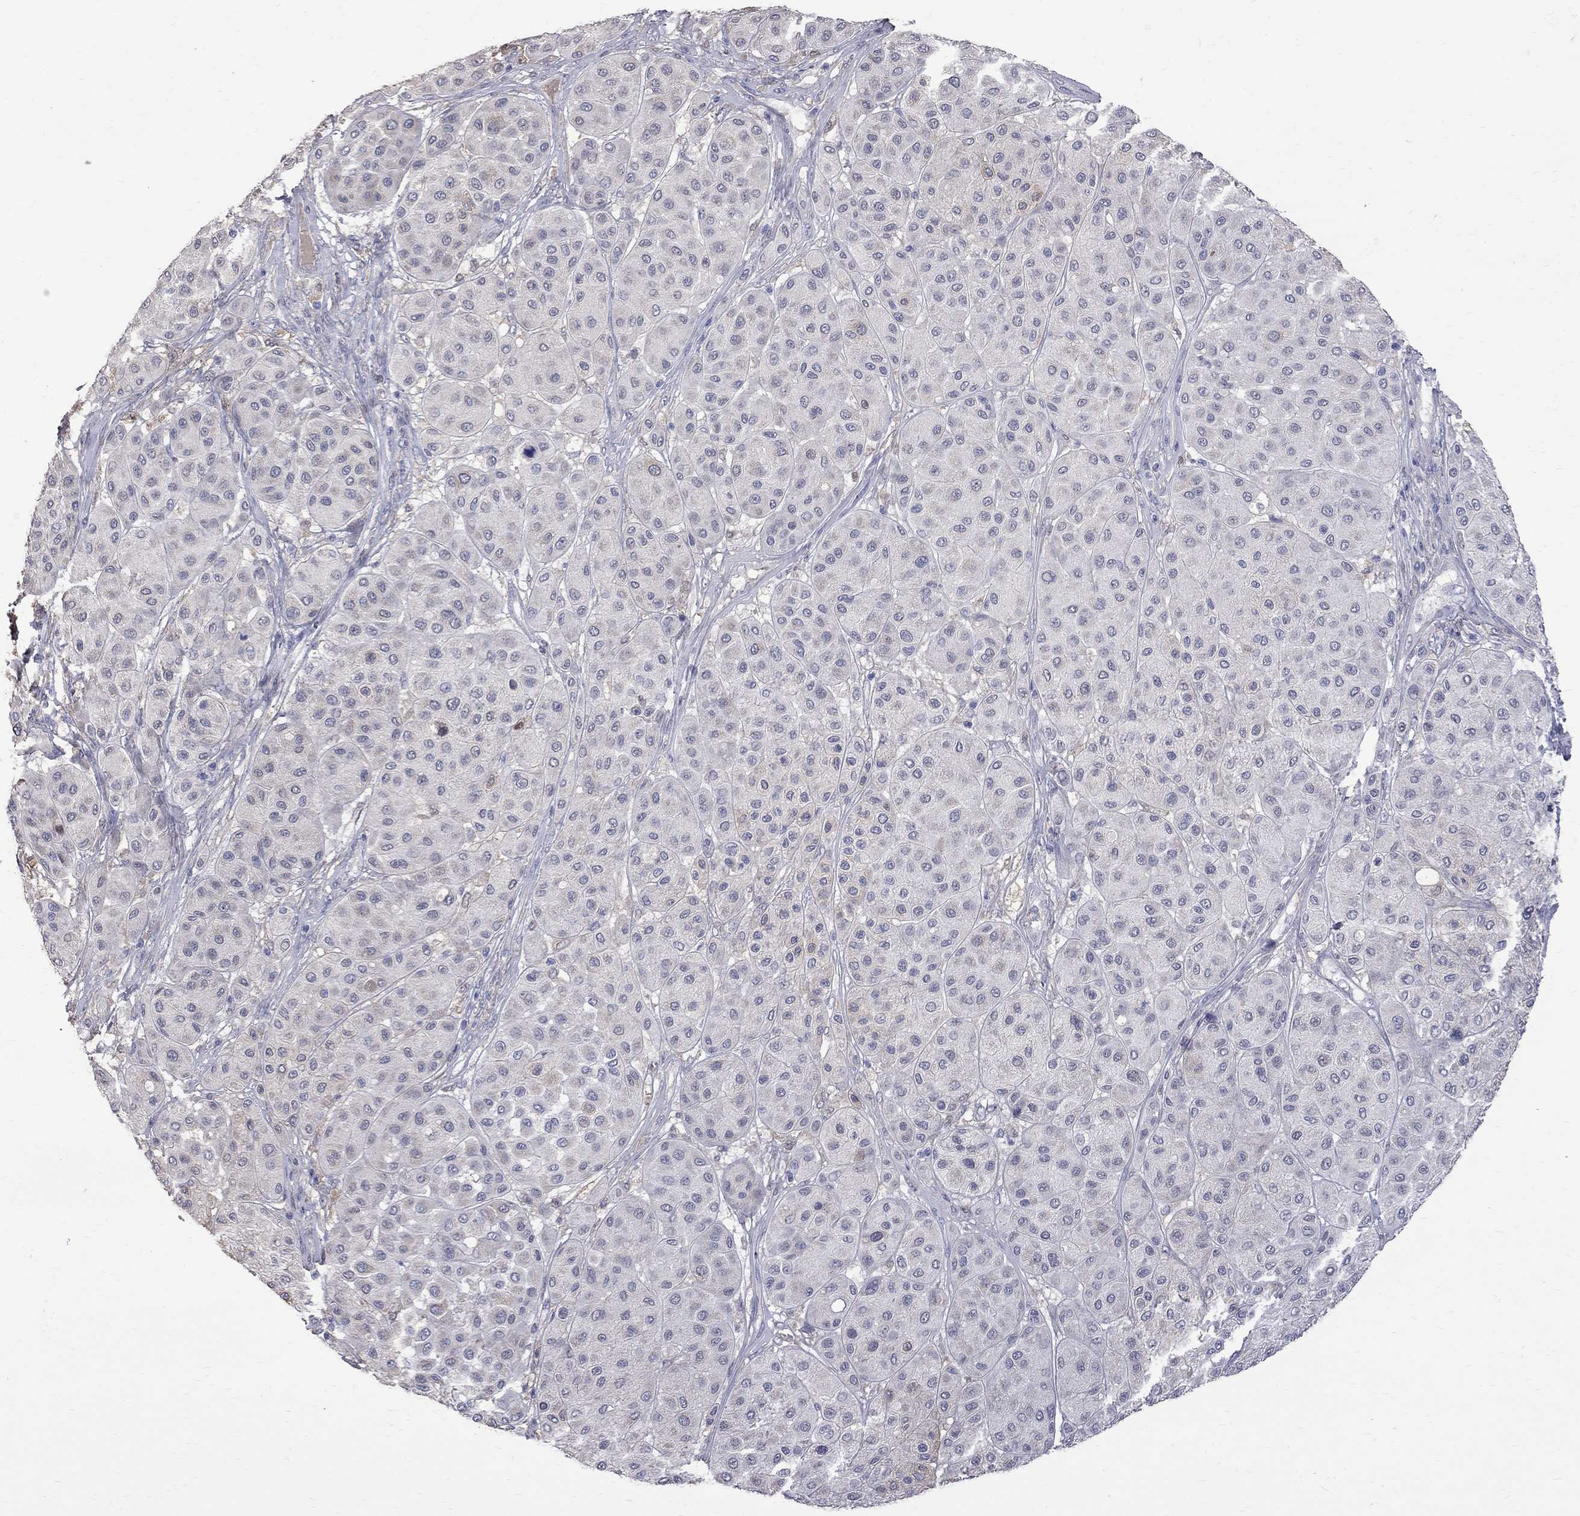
{"staining": {"intensity": "negative", "quantity": "none", "location": "none"}, "tissue": "melanoma", "cell_type": "Tumor cells", "image_type": "cancer", "snomed": [{"axis": "morphology", "description": "Malignant melanoma, Metastatic site"}, {"axis": "topography", "description": "Smooth muscle"}], "caption": "Tumor cells show no significant protein staining in melanoma.", "gene": "CKAP2", "patient": {"sex": "male", "age": 41}}